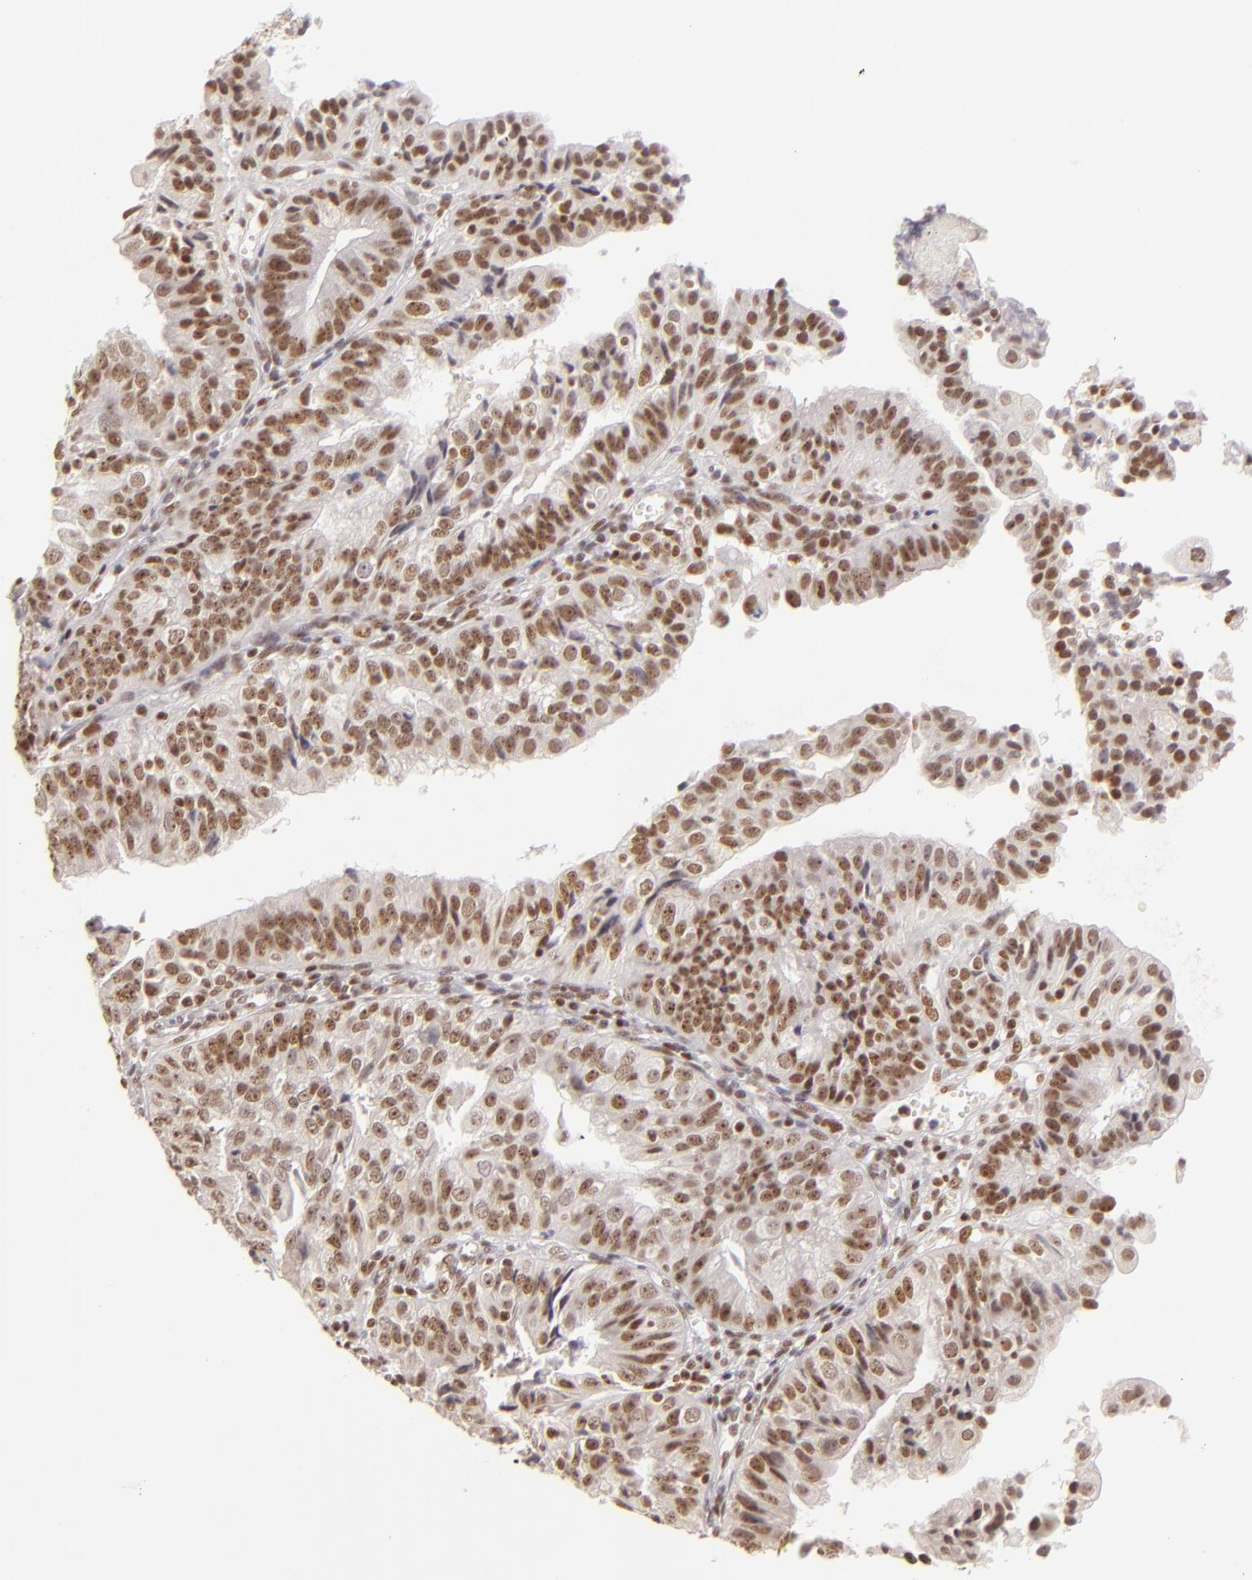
{"staining": {"intensity": "moderate", "quantity": ">75%", "location": "nuclear"}, "tissue": "endometrial cancer", "cell_type": "Tumor cells", "image_type": "cancer", "snomed": [{"axis": "morphology", "description": "Adenocarcinoma, NOS"}, {"axis": "topography", "description": "Endometrium"}], "caption": "The photomicrograph displays immunohistochemical staining of endometrial cancer. There is moderate nuclear expression is appreciated in about >75% of tumor cells.", "gene": "DAXX", "patient": {"sex": "female", "age": 56}}